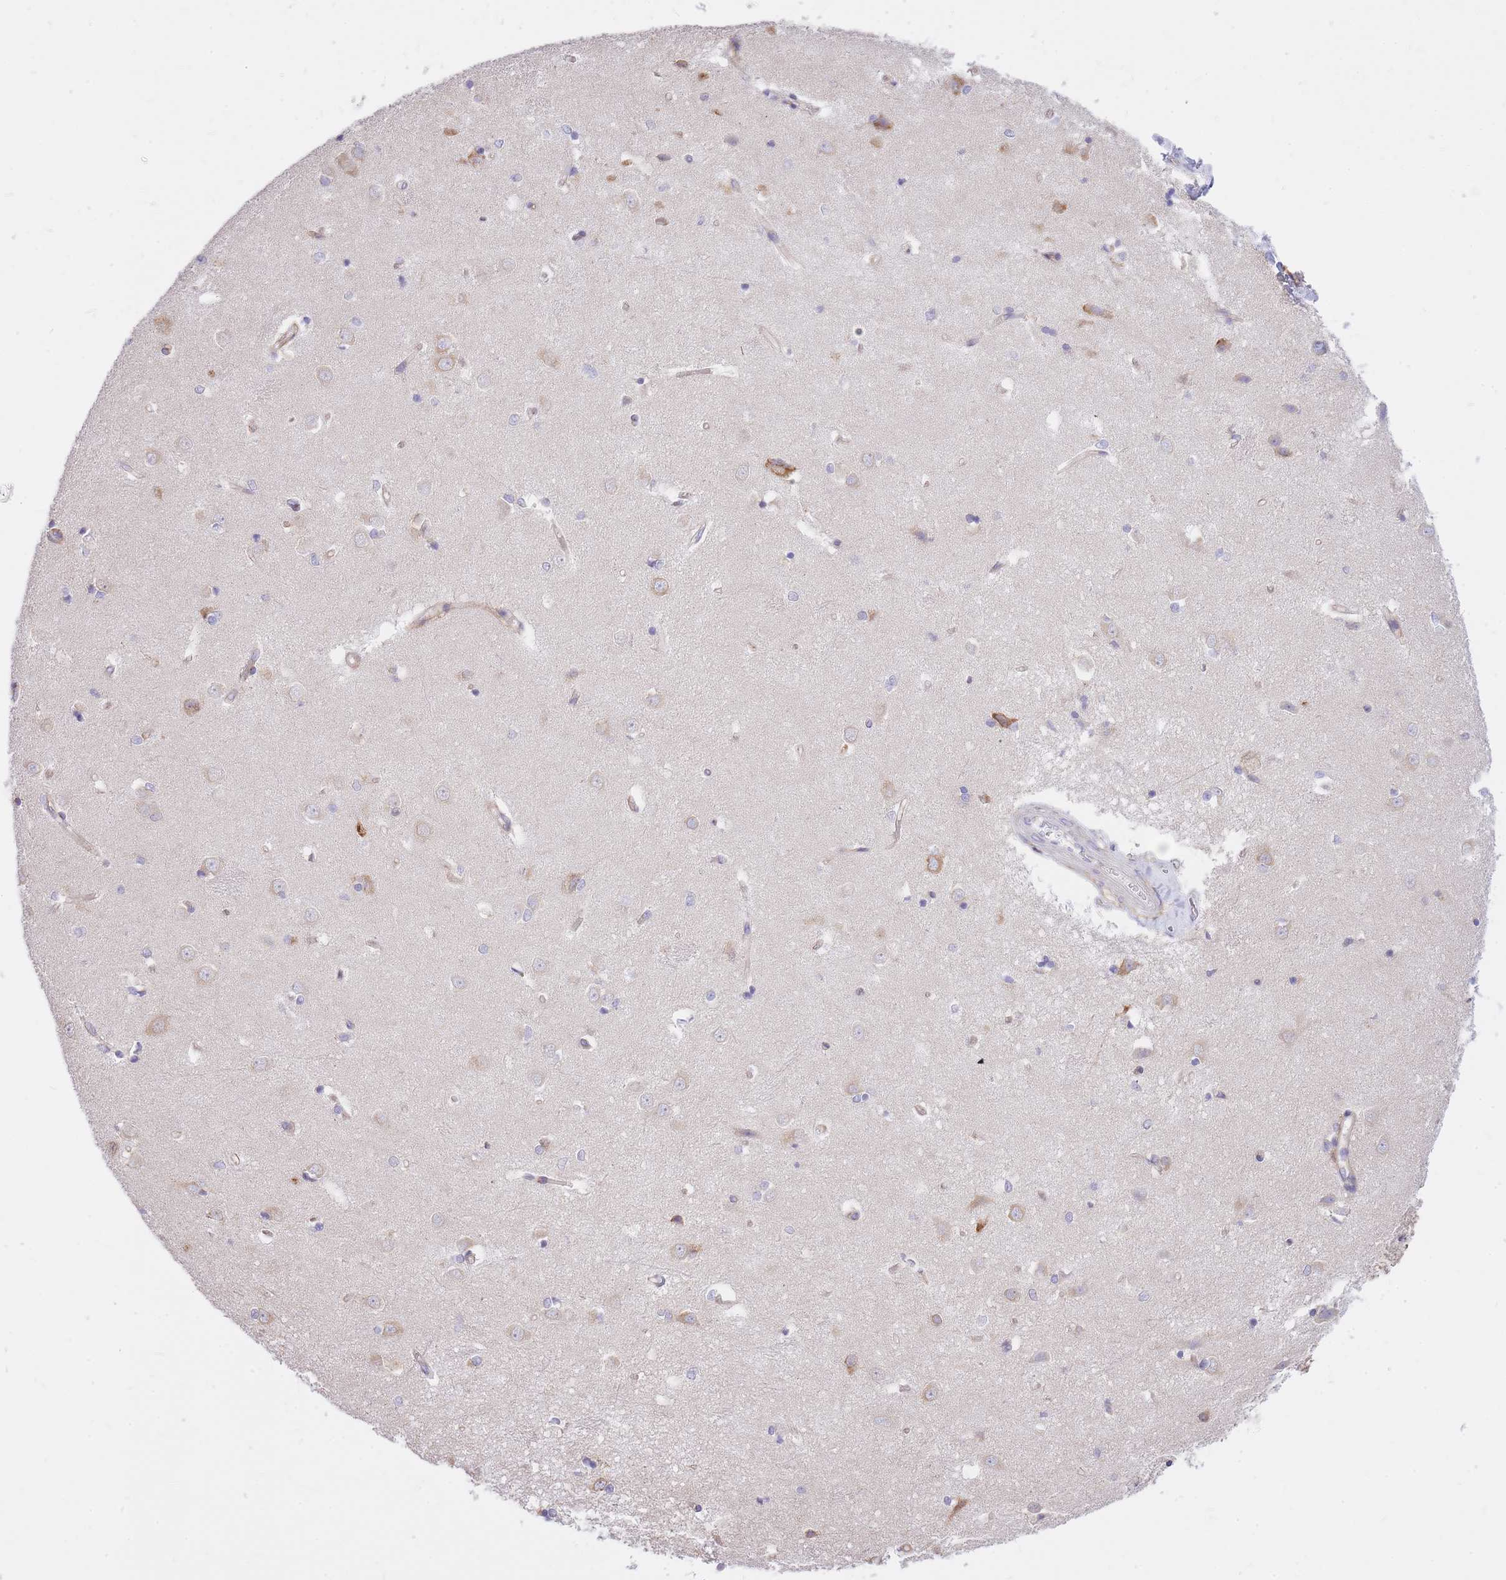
{"staining": {"intensity": "weak", "quantity": "<25%", "location": "cytoplasmic/membranous"}, "tissue": "caudate", "cell_type": "Glial cells", "image_type": "normal", "snomed": [{"axis": "morphology", "description": "Normal tissue, NOS"}, {"axis": "topography", "description": "Lateral ventricle wall"}], "caption": "Immunohistochemistry of unremarkable caudate reveals no expression in glial cells.", "gene": "GBP7", "patient": {"sex": "male", "age": 37}}